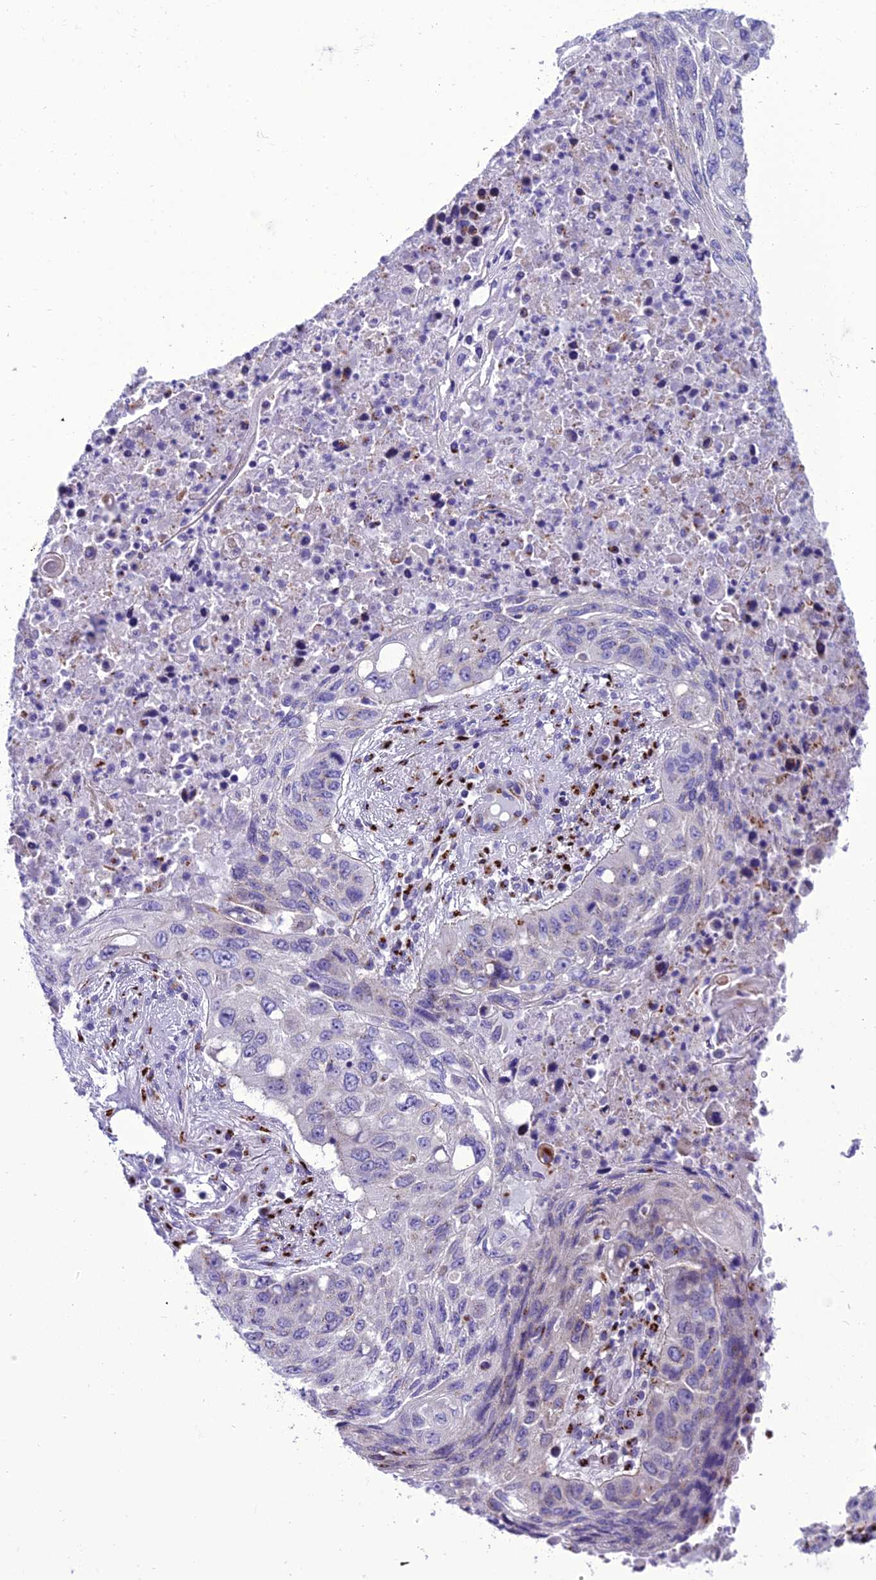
{"staining": {"intensity": "negative", "quantity": "none", "location": "none"}, "tissue": "lung cancer", "cell_type": "Tumor cells", "image_type": "cancer", "snomed": [{"axis": "morphology", "description": "Squamous cell carcinoma, NOS"}, {"axis": "topography", "description": "Lung"}], "caption": "Human squamous cell carcinoma (lung) stained for a protein using immunohistochemistry shows no staining in tumor cells.", "gene": "GOLM2", "patient": {"sex": "female", "age": 63}}